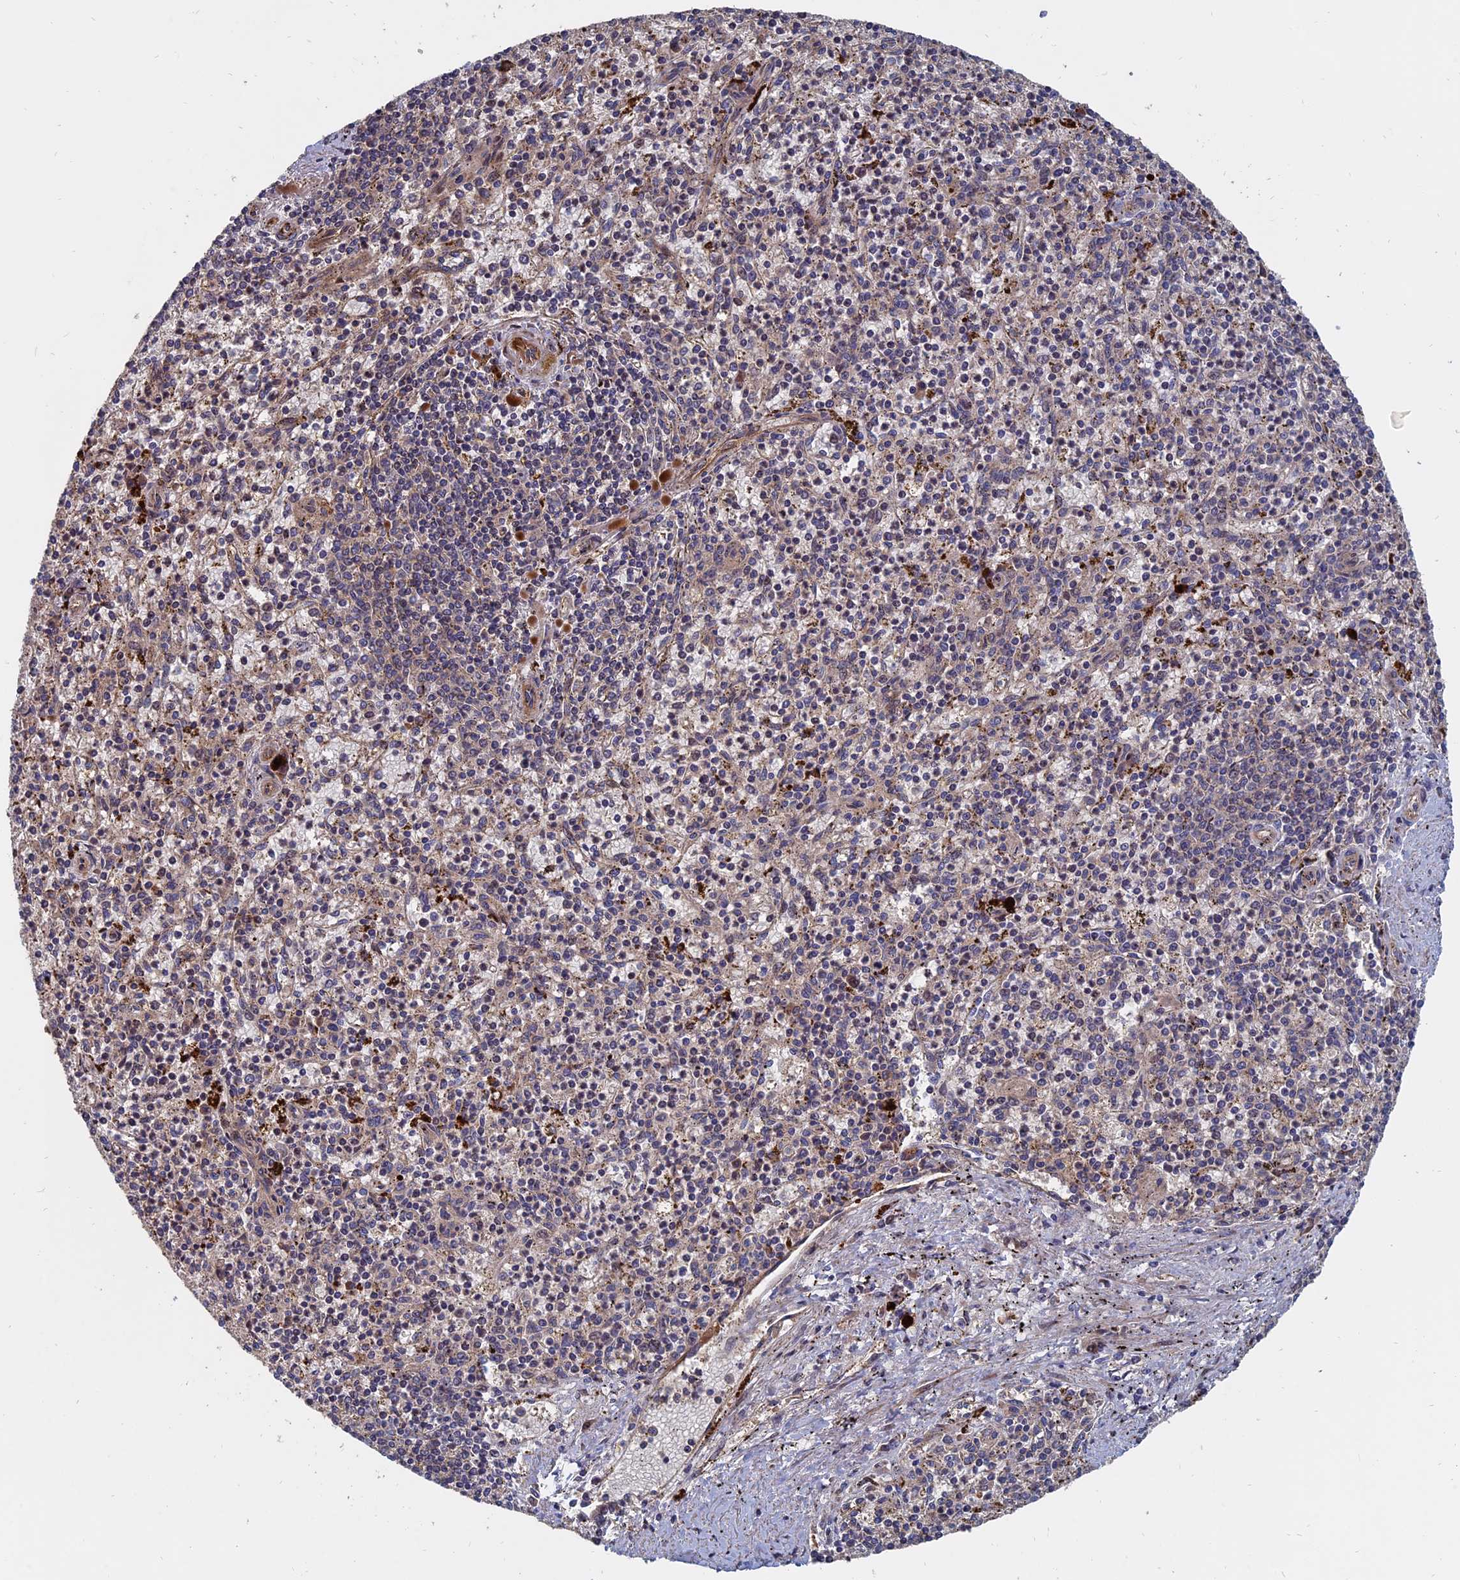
{"staining": {"intensity": "moderate", "quantity": "<25%", "location": "cytoplasmic/membranous"}, "tissue": "spleen", "cell_type": "Cells in red pulp", "image_type": "normal", "snomed": [{"axis": "morphology", "description": "Normal tissue, NOS"}, {"axis": "topography", "description": "Spleen"}], "caption": "Protein staining of unremarkable spleen demonstrates moderate cytoplasmic/membranous staining in about <25% of cells in red pulp. Nuclei are stained in blue.", "gene": "TRAPPC2L", "patient": {"sex": "male", "age": 72}}